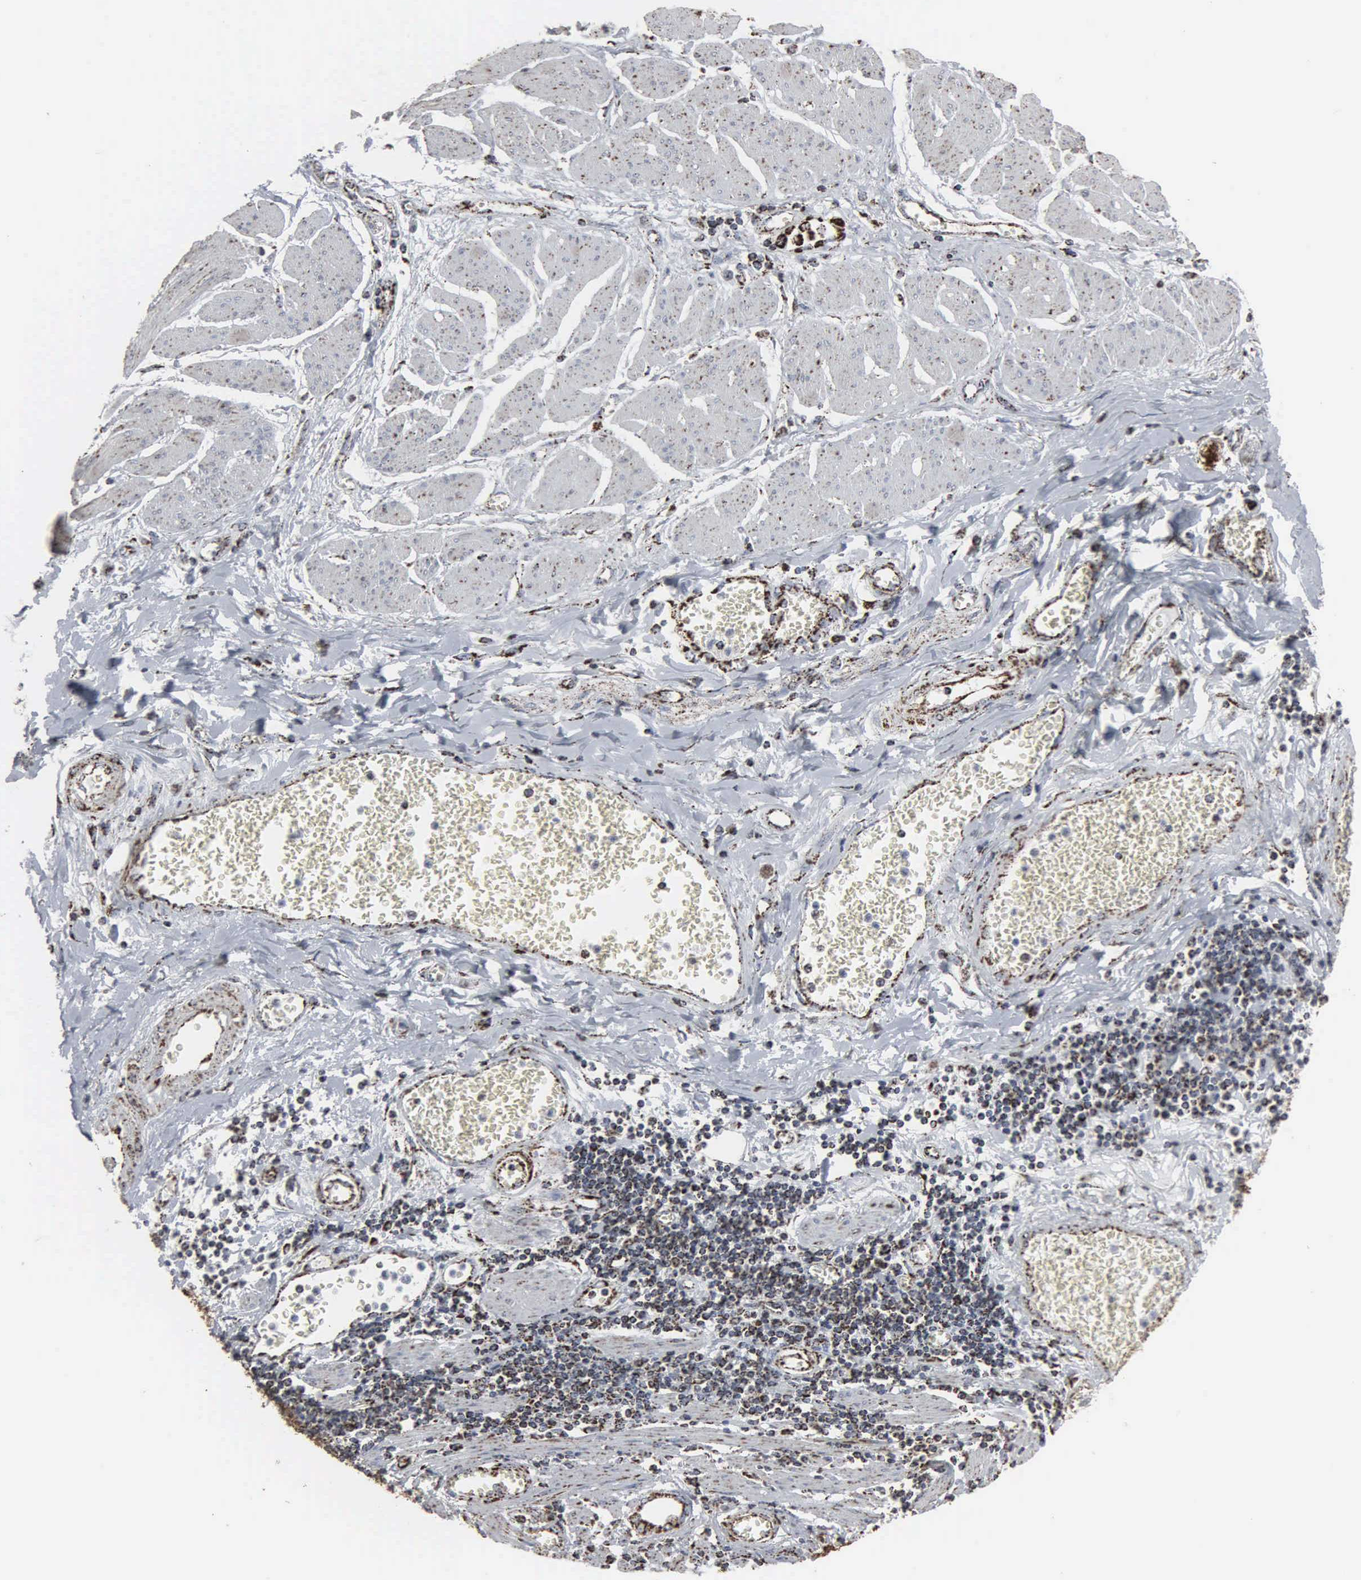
{"staining": {"intensity": "strong", "quantity": ">75%", "location": "cytoplasmic/membranous"}, "tissue": "stomach cancer", "cell_type": "Tumor cells", "image_type": "cancer", "snomed": [{"axis": "morphology", "description": "Adenocarcinoma, NOS"}, {"axis": "topography", "description": "Stomach"}], "caption": "Stomach cancer was stained to show a protein in brown. There is high levels of strong cytoplasmic/membranous staining in approximately >75% of tumor cells.", "gene": "HSPA9", "patient": {"sex": "male", "age": 72}}